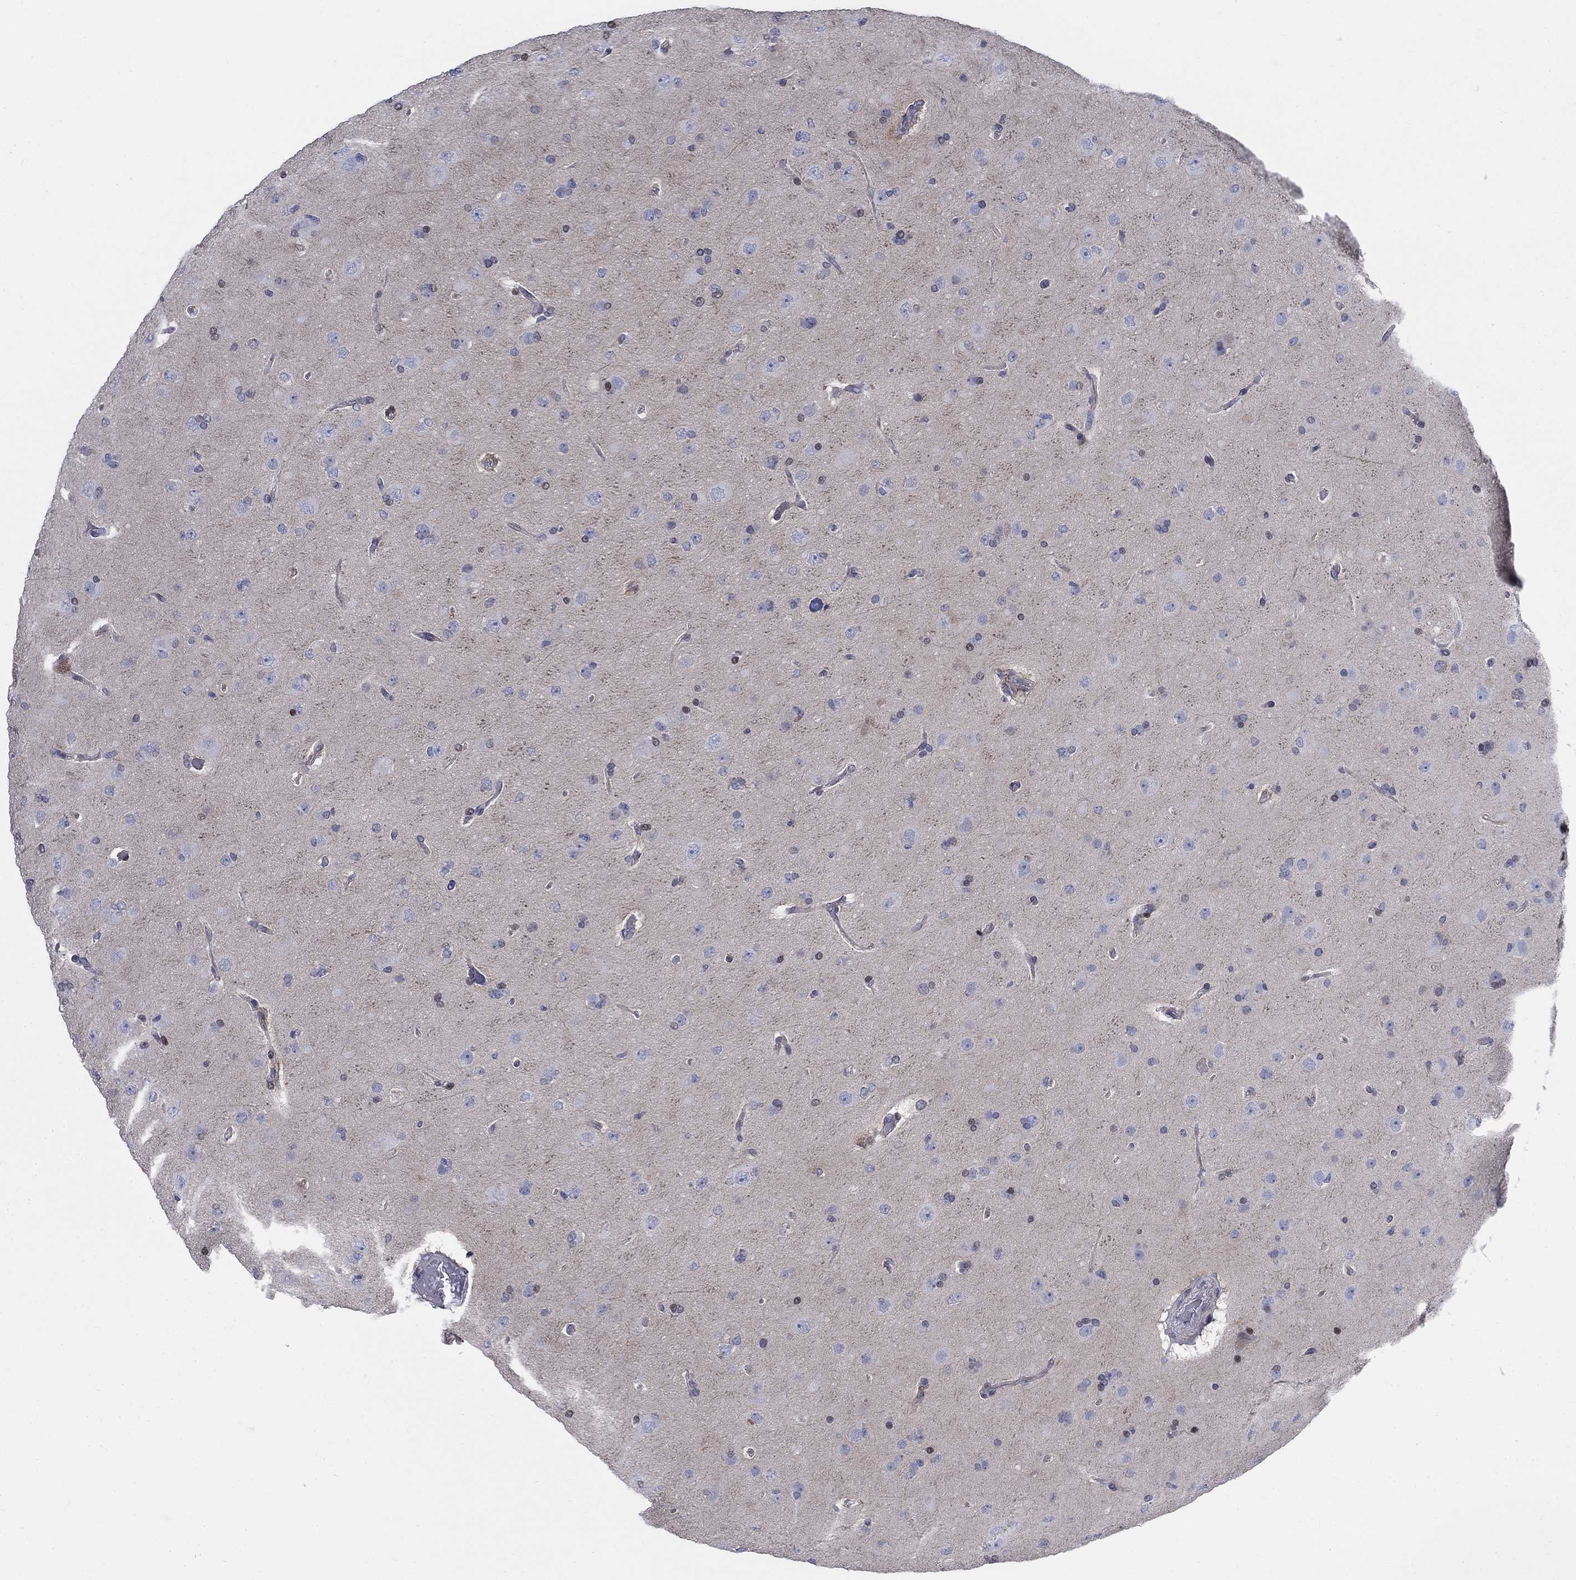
{"staining": {"intensity": "negative", "quantity": "none", "location": "none"}, "tissue": "glioma", "cell_type": "Tumor cells", "image_type": "cancer", "snomed": [{"axis": "morphology", "description": "Glioma, malignant, NOS"}, {"axis": "topography", "description": "Cerebral cortex"}], "caption": "A photomicrograph of glioma stained for a protein reveals no brown staining in tumor cells. (DAB IHC, high magnification).", "gene": "MYO3A", "patient": {"sex": "male", "age": 58}}